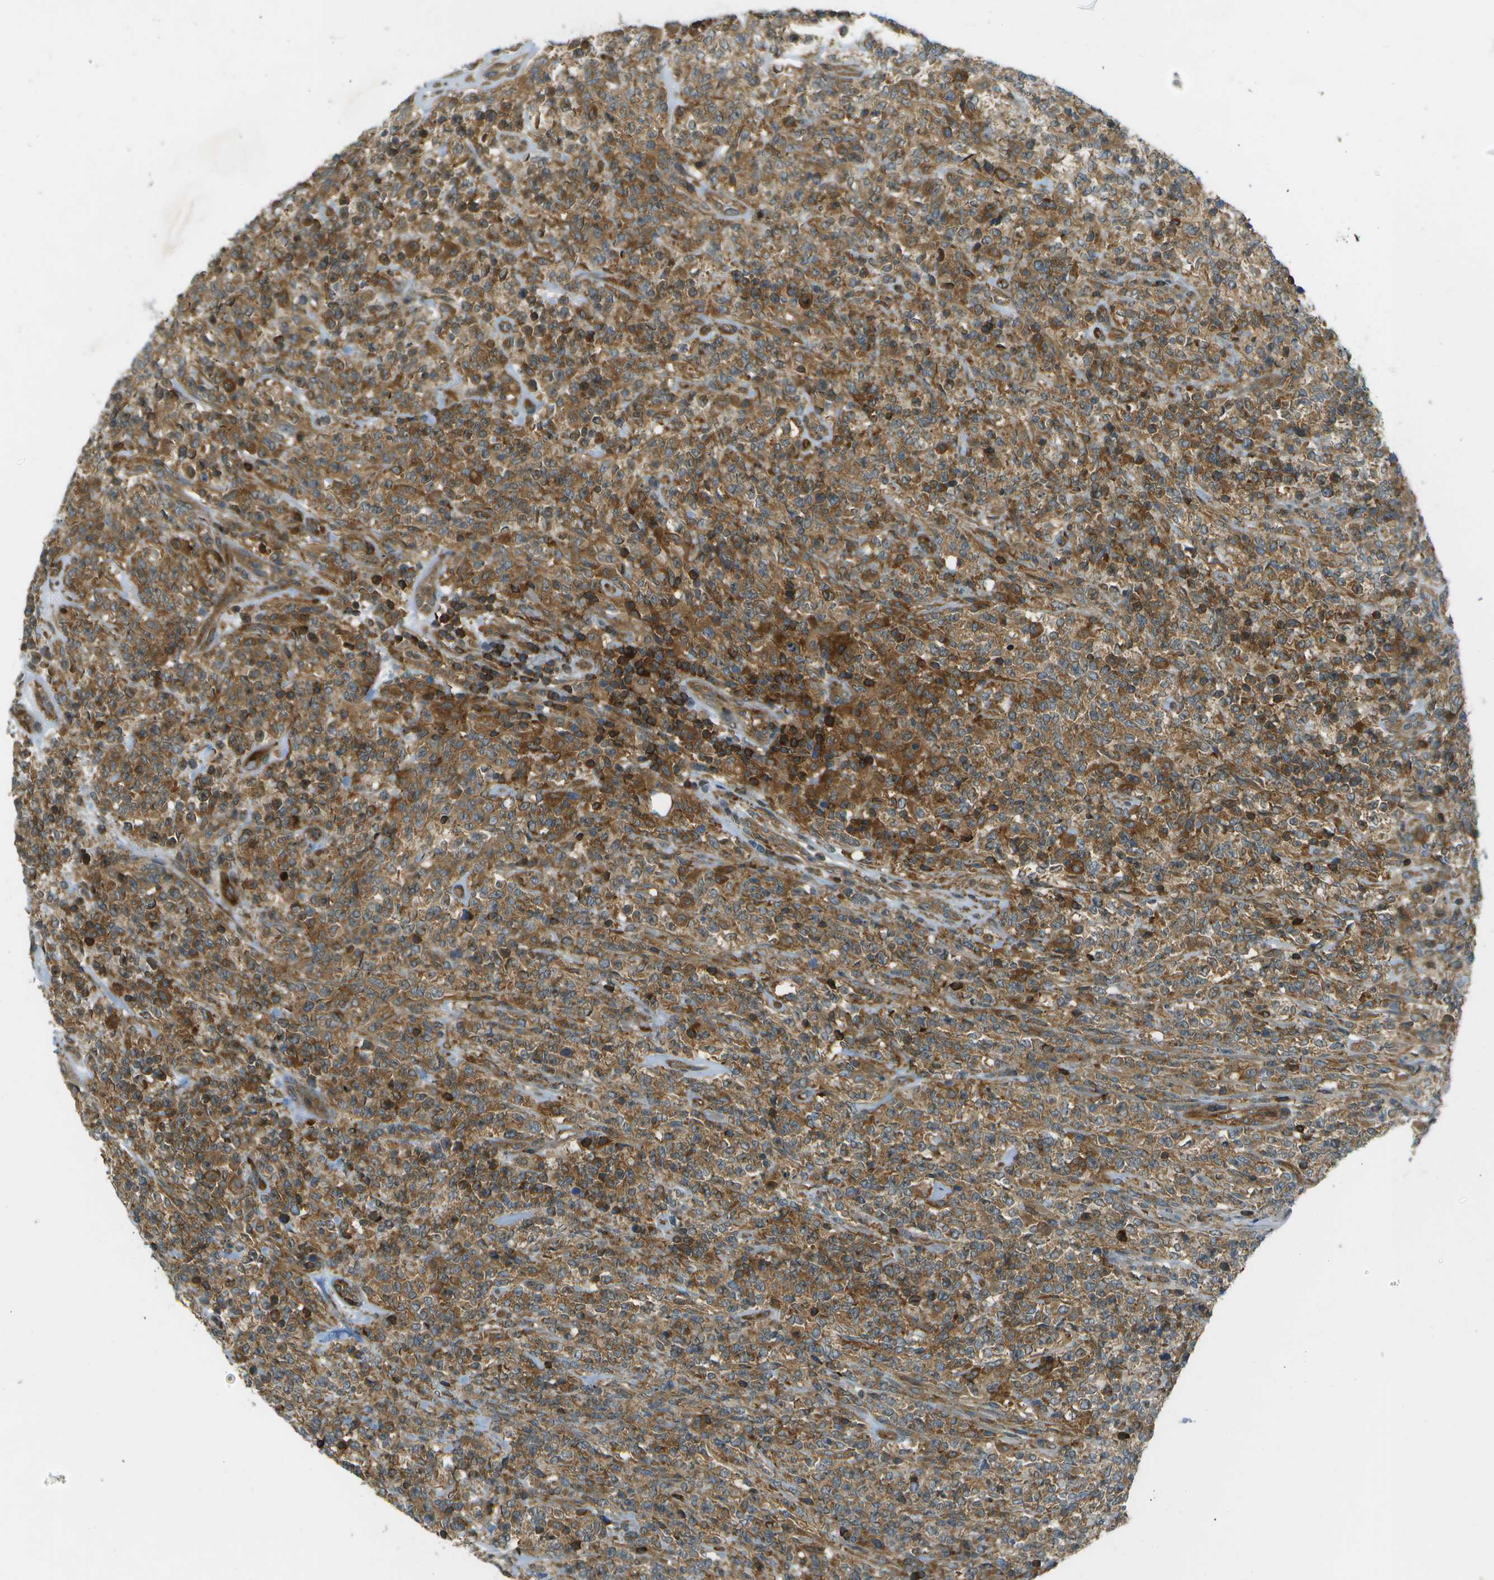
{"staining": {"intensity": "weak", "quantity": ">75%", "location": "cytoplasmic/membranous"}, "tissue": "lymphoma", "cell_type": "Tumor cells", "image_type": "cancer", "snomed": [{"axis": "morphology", "description": "Malignant lymphoma, non-Hodgkin's type, High grade"}, {"axis": "topography", "description": "Soft tissue"}], "caption": "The image shows a brown stain indicating the presence of a protein in the cytoplasmic/membranous of tumor cells in malignant lymphoma, non-Hodgkin's type (high-grade).", "gene": "TMTC1", "patient": {"sex": "male", "age": 18}}